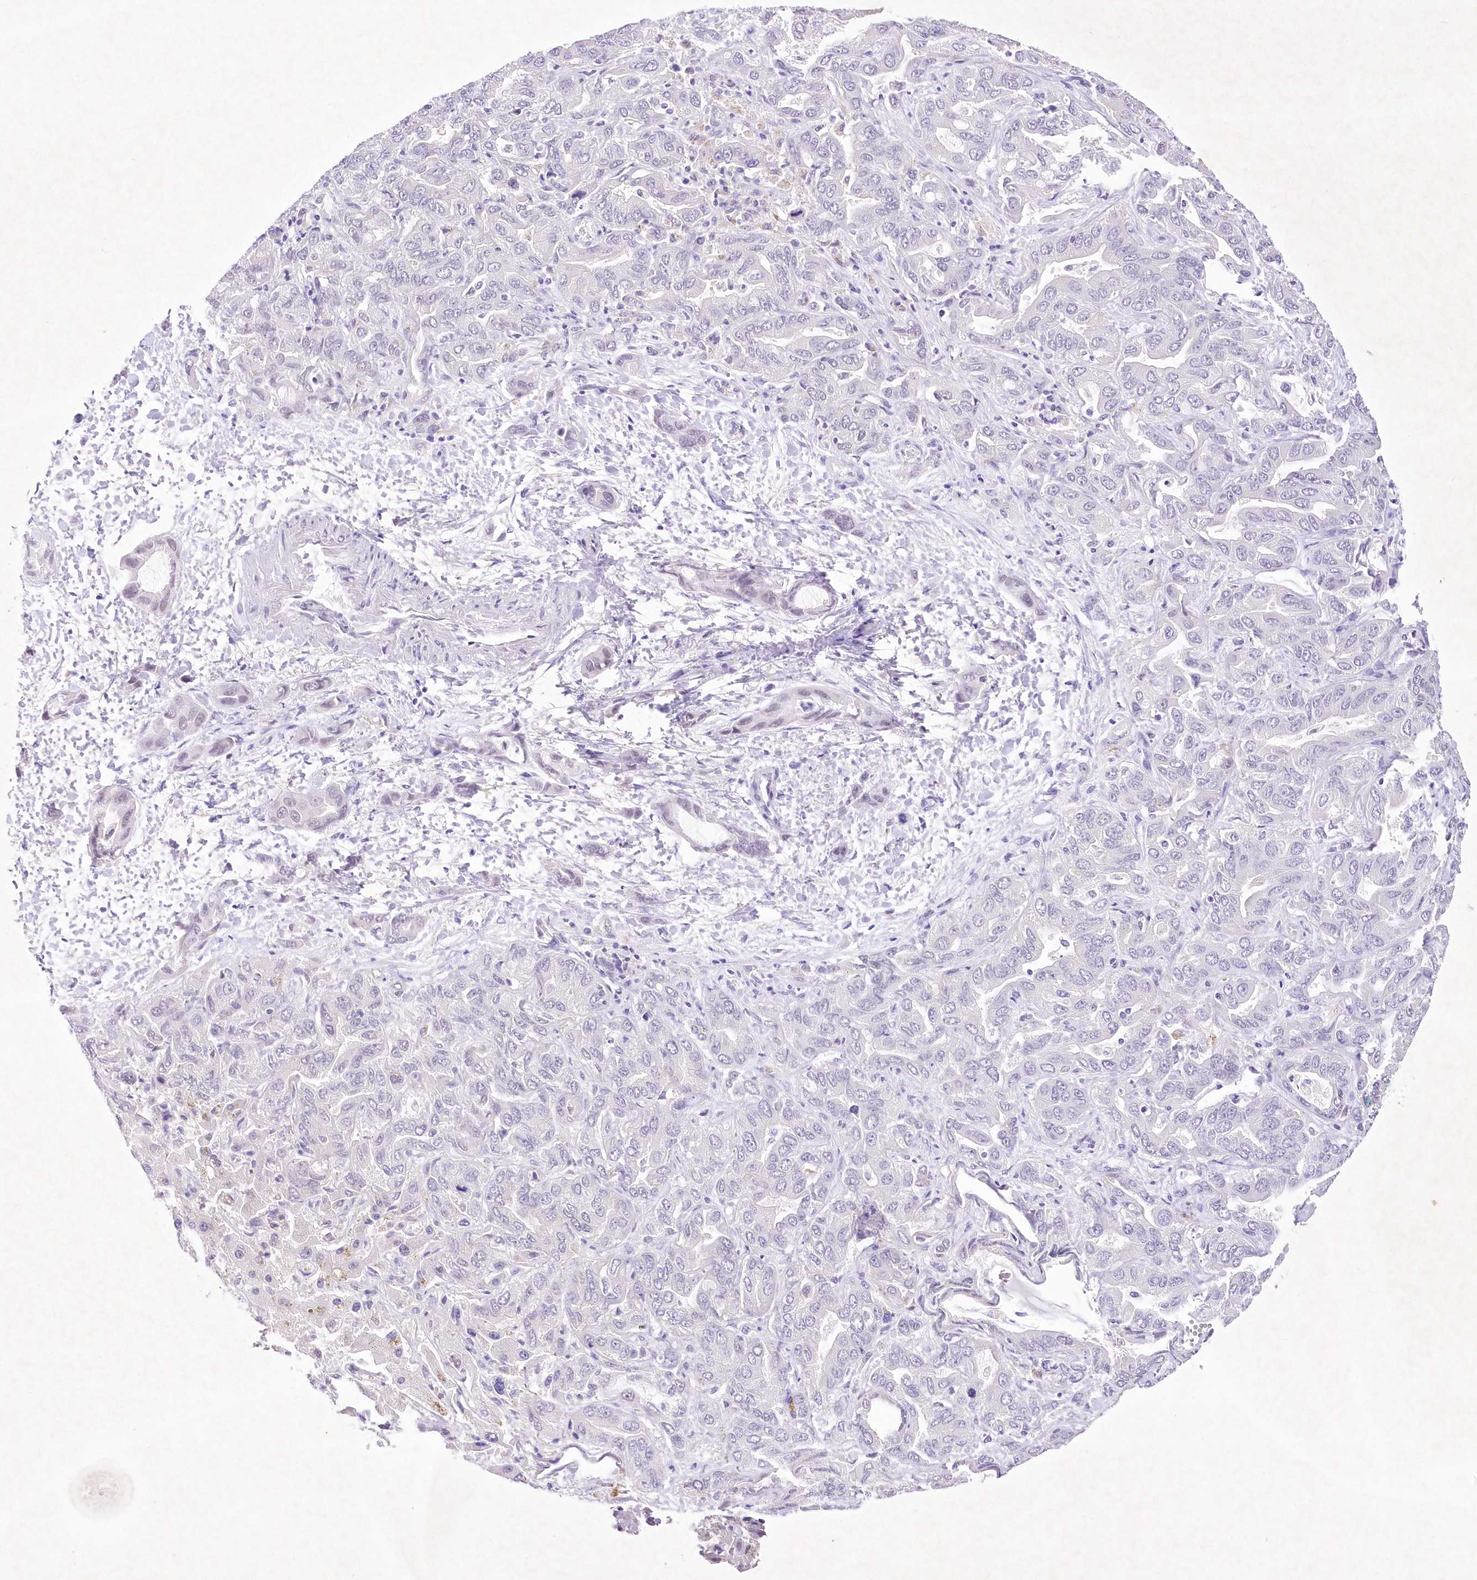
{"staining": {"intensity": "negative", "quantity": "none", "location": "none"}, "tissue": "liver cancer", "cell_type": "Tumor cells", "image_type": "cancer", "snomed": [{"axis": "morphology", "description": "Cholangiocarcinoma"}, {"axis": "topography", "description": "Liver"}], "caption": "Photomicrograph shows no significant protein positivity in tumor cells of cholangiocarcinoma (liver).", "gene": "RBM27", "patient": {"sex": "female", "age": 52}}